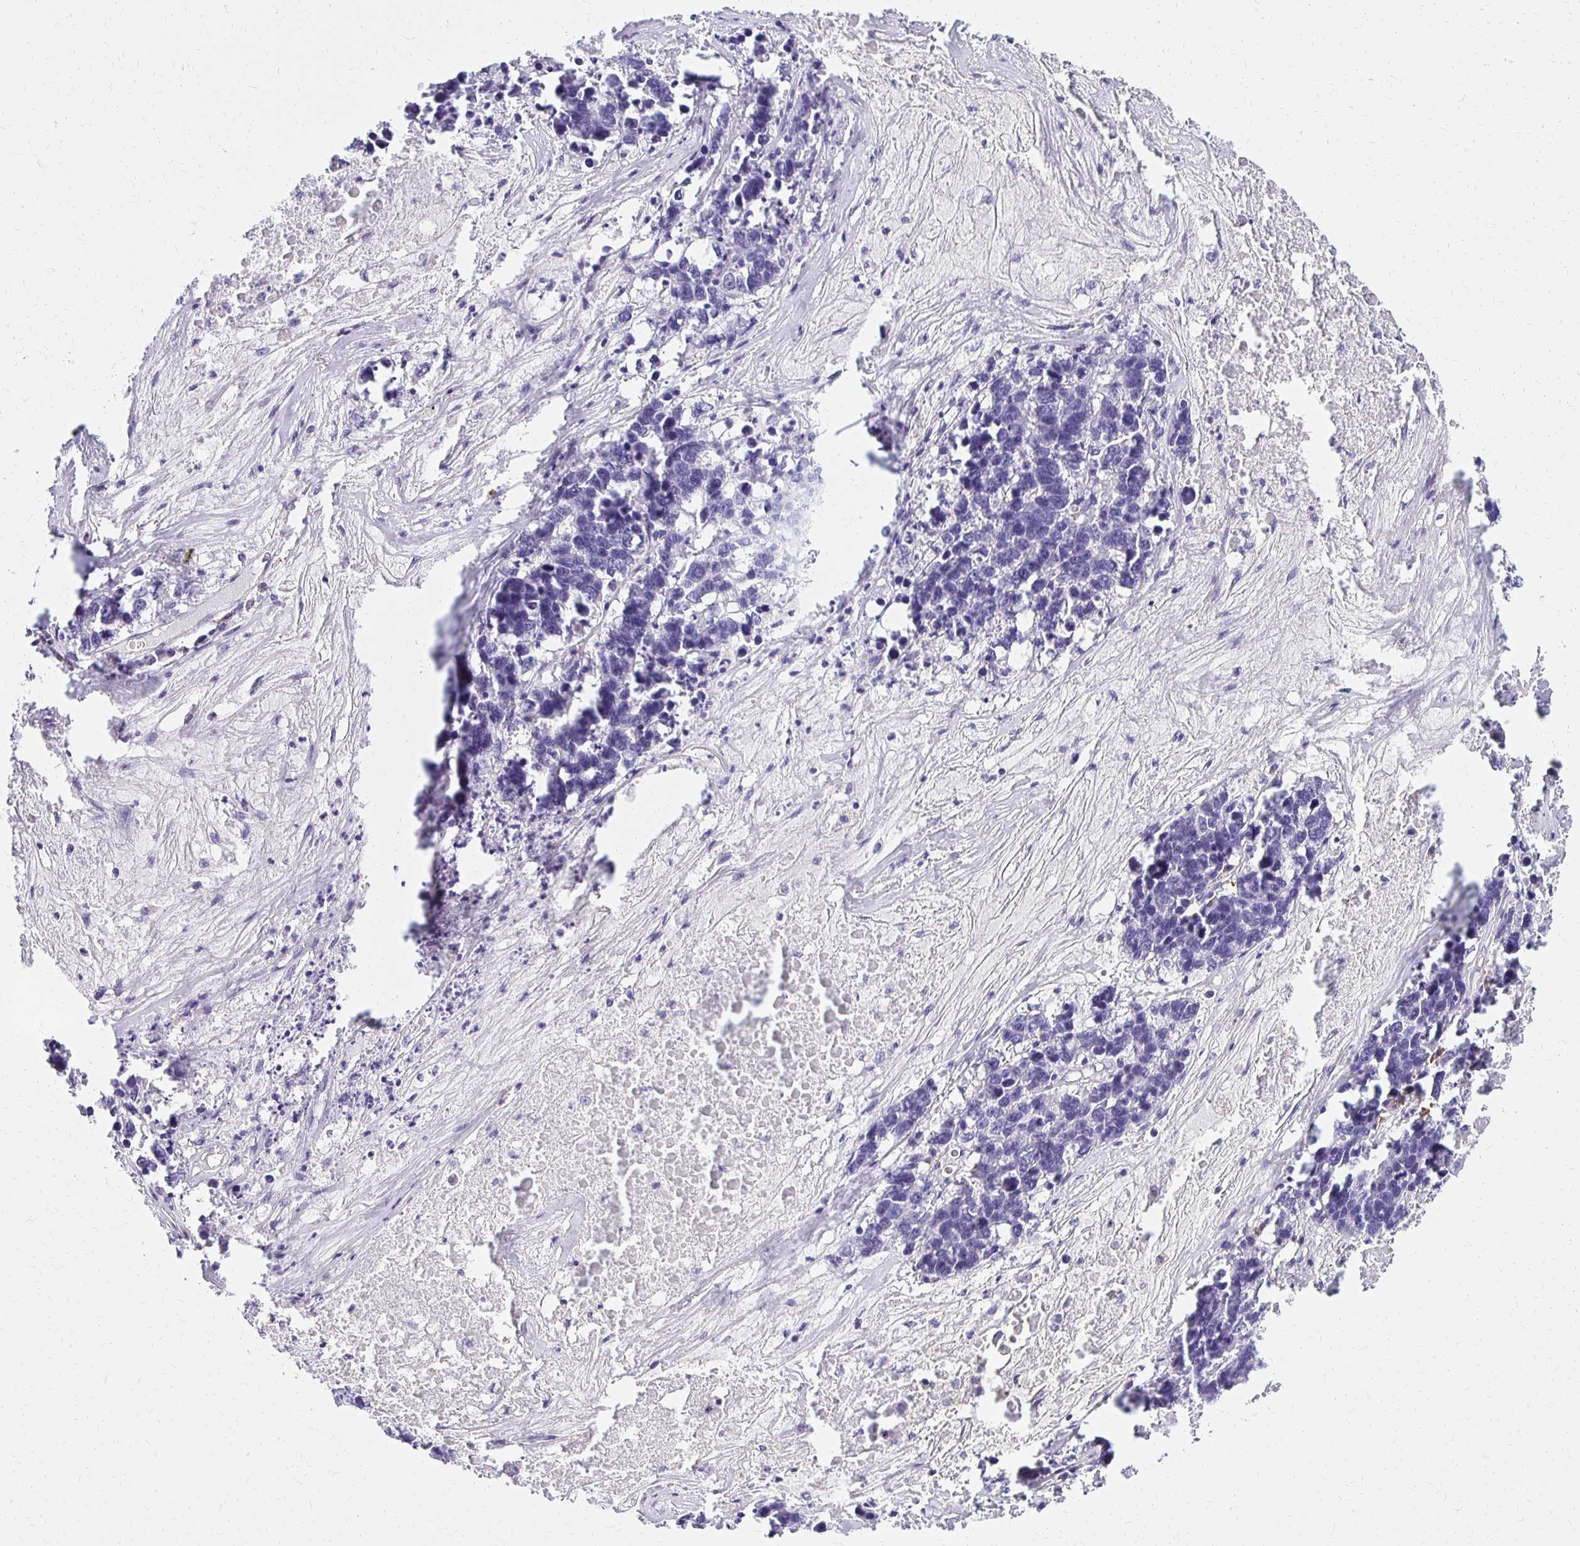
{"staining": {"intensity": "negative", "quantity": "none", "location": "none"}, "tissue": "lung cancer", "cell_type": "Tumor cells", "image_type": "cancer", "snomed": [{"axis": "morphology", "description": "Adenocarcinoma, NOS"}, {"axis": "topography", "description": "Lung"}], "caption": "Immunohistochemical staining of lung cancer reveals no significant staining in tumor cells.", "gene": "FNTB", "patient": {"sex": "female", "age": 51}}